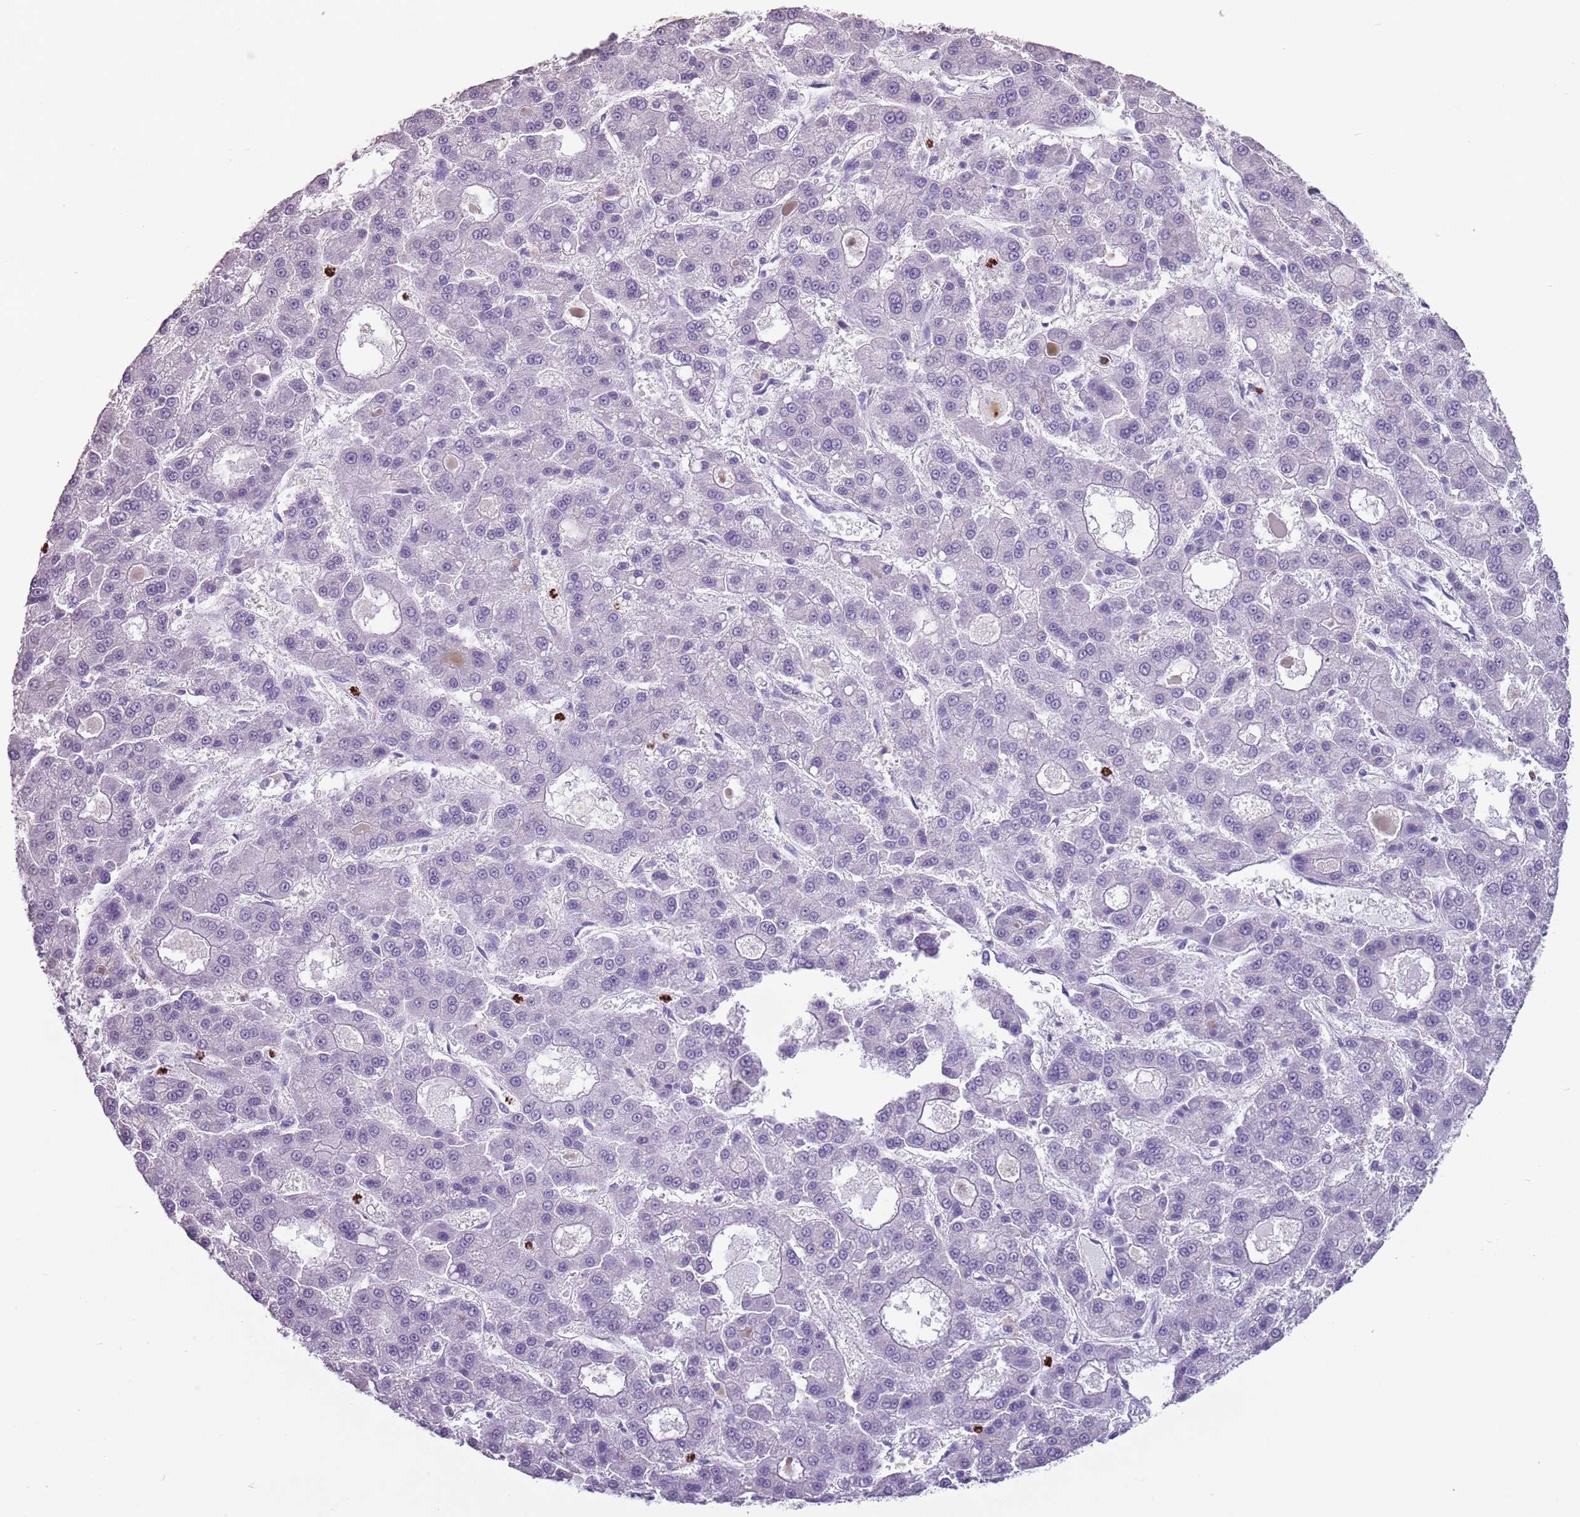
{"staining": {"intensity": "negative", "quantity": "none", "location": "none"}, "tissue": "liver cancer", "cell_type": "Tumor cells", "image_type": "cancer", "snomed": [{"axis": "morphology", "description": "Carcinoma, Hepatocellular, NOS"}, {"axis": "topography", "description": "Liver"}], "caption": "DAB immunohistochemical staining of human liver cancer (hepatocellular carcinoma) demonstrates no significant positivity in tumor cells.", "gene": "CELF6", "patient": {"sex": "male", "age": 70}}